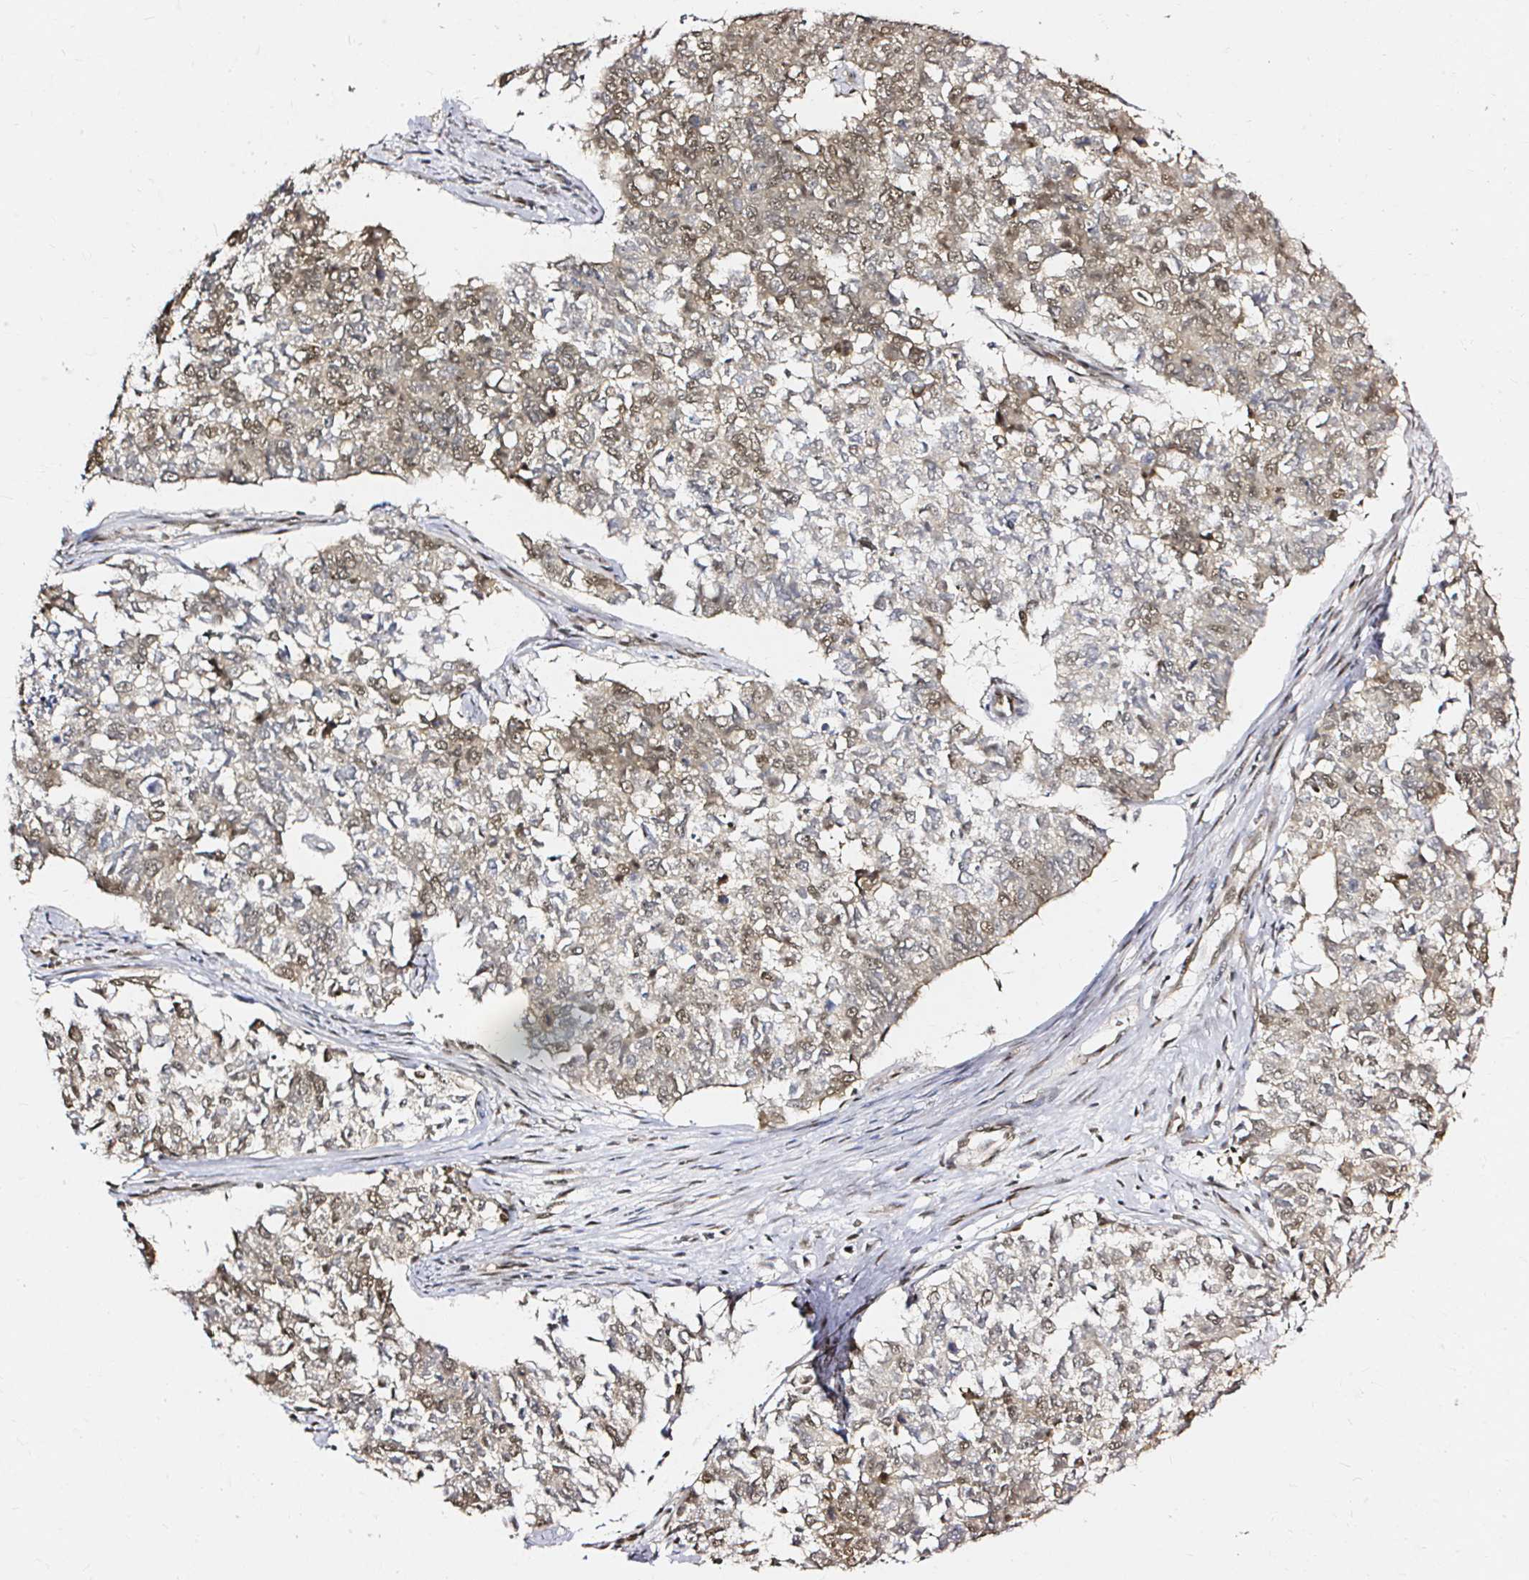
{"staining": {"intensity": "moderate", "quantity": ">75%", "location": "cytoplasmic/membranous,nuclear"}, "tissue": "cervical cancer", "cell_type": "Tumor cells", "image_type": "cancer", "snomed": [{"axis": "morphology", "description": "Adenocarcinoma, NOS"}, {"axis": "topography", "description": "Cervix"}], "caption": "A high-resolution histopathology image shows immunohistochemistry staining of cervical adenocarcinoma, which exhibits moderate cytoplasmic/membranous and nuclear staining in about >75% of tumor cells.", "gene": "SNRPC", "patient": {"sex": "female", "age": 63}}